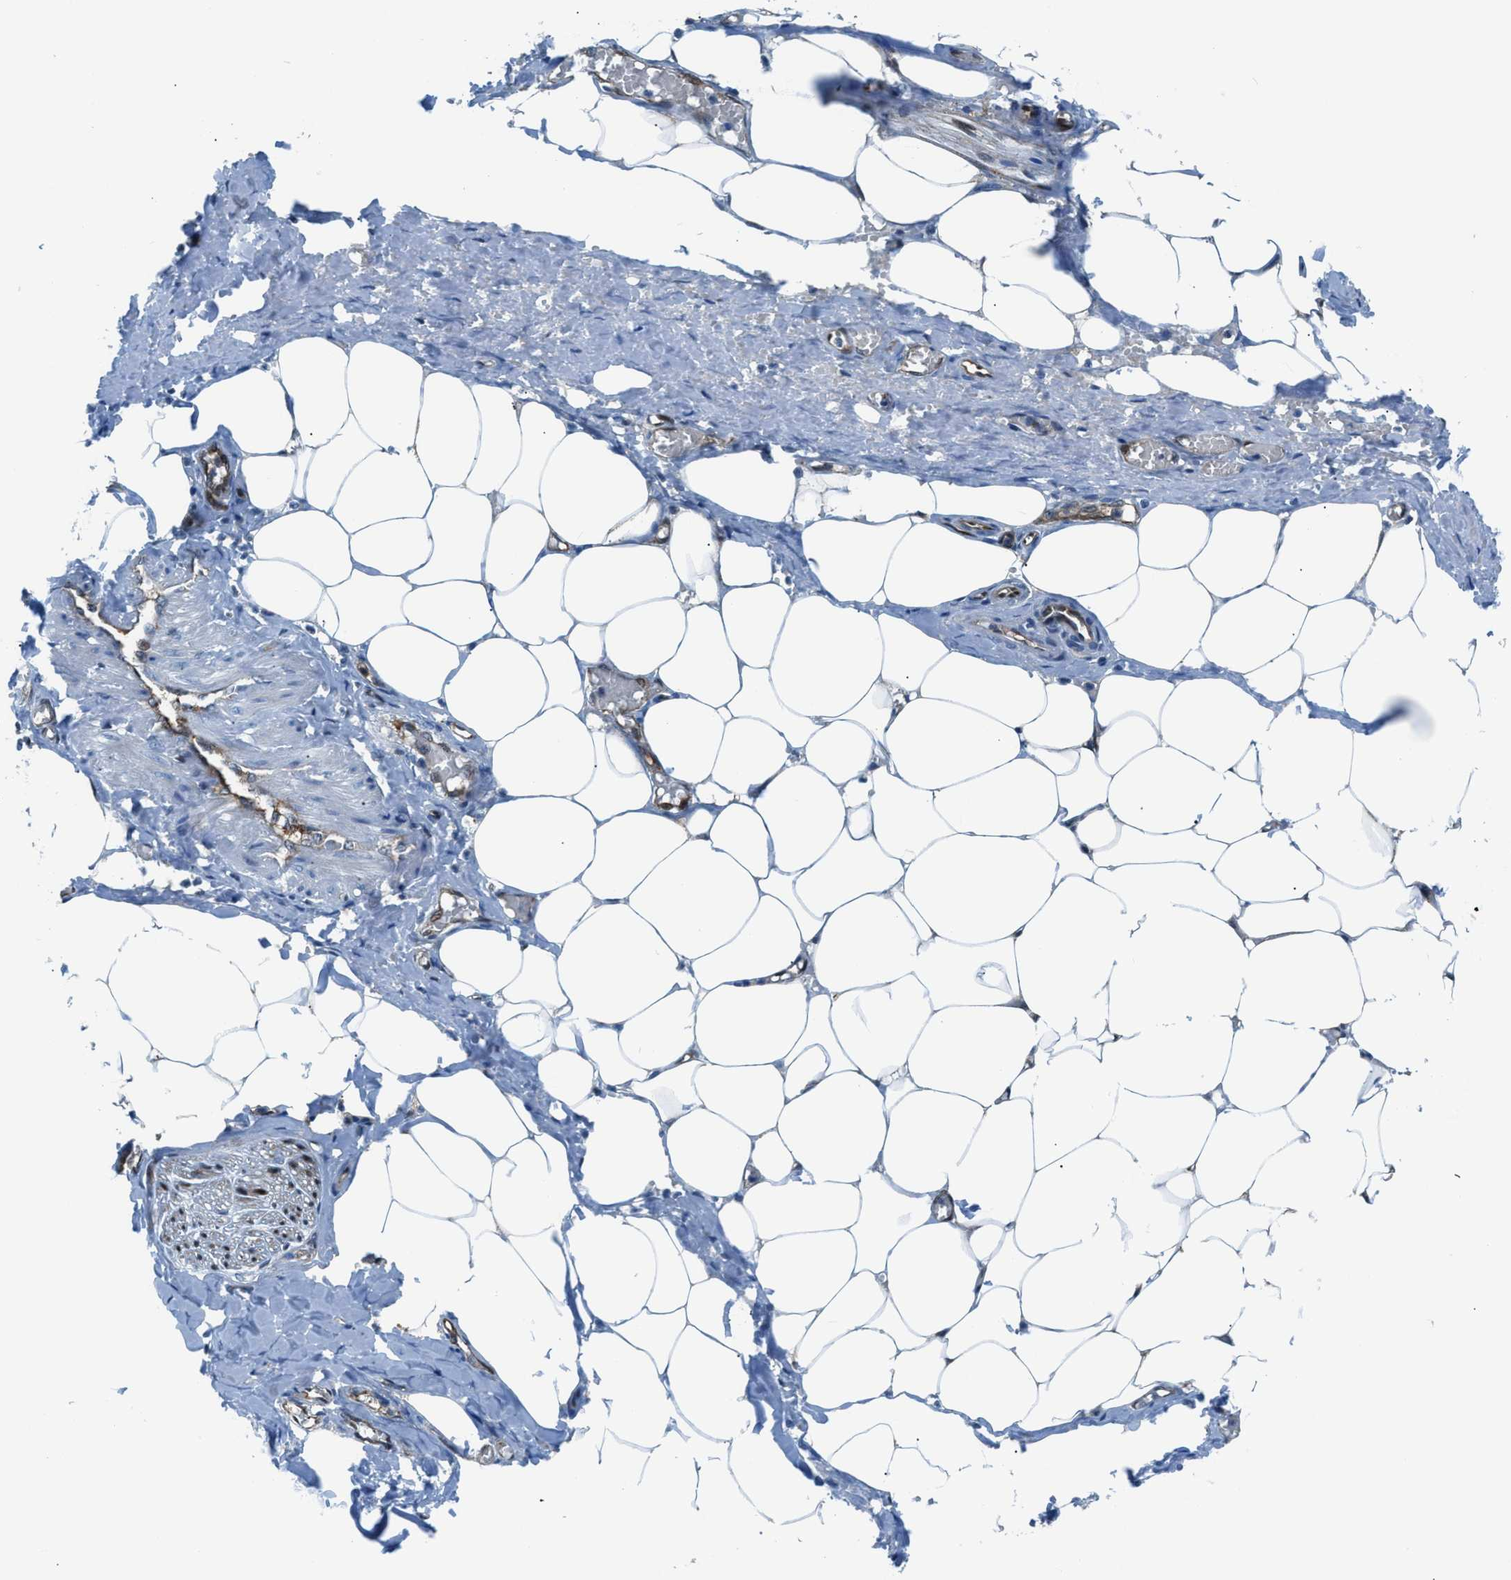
{"staining": {"intensity": "negative", "quantity": "none", "location": "none"}, "tissue": "adipose tissue", "cell_type": "Adipocytes", "image_type": "normal", "snomed": [{"axis": "morphology", "description": "Normal tissue, NOS"}, {"axis": "topography", "description": "Soft tissue"}, {"axis": "topography", "description": "Vascular tissue"}], "caption": "An immunohistochemistry (IHC) image of benign adipose tissue is shown. There is no staining in adipocytes of adipose tissue. The staining is performed using DAB (3,3'-diaminobenzidine) brown chromogen with nuclei counter-stained in using hematoxylin.", "gene": "YWHAE", "patient": {"sex": "female", "age": 35}}